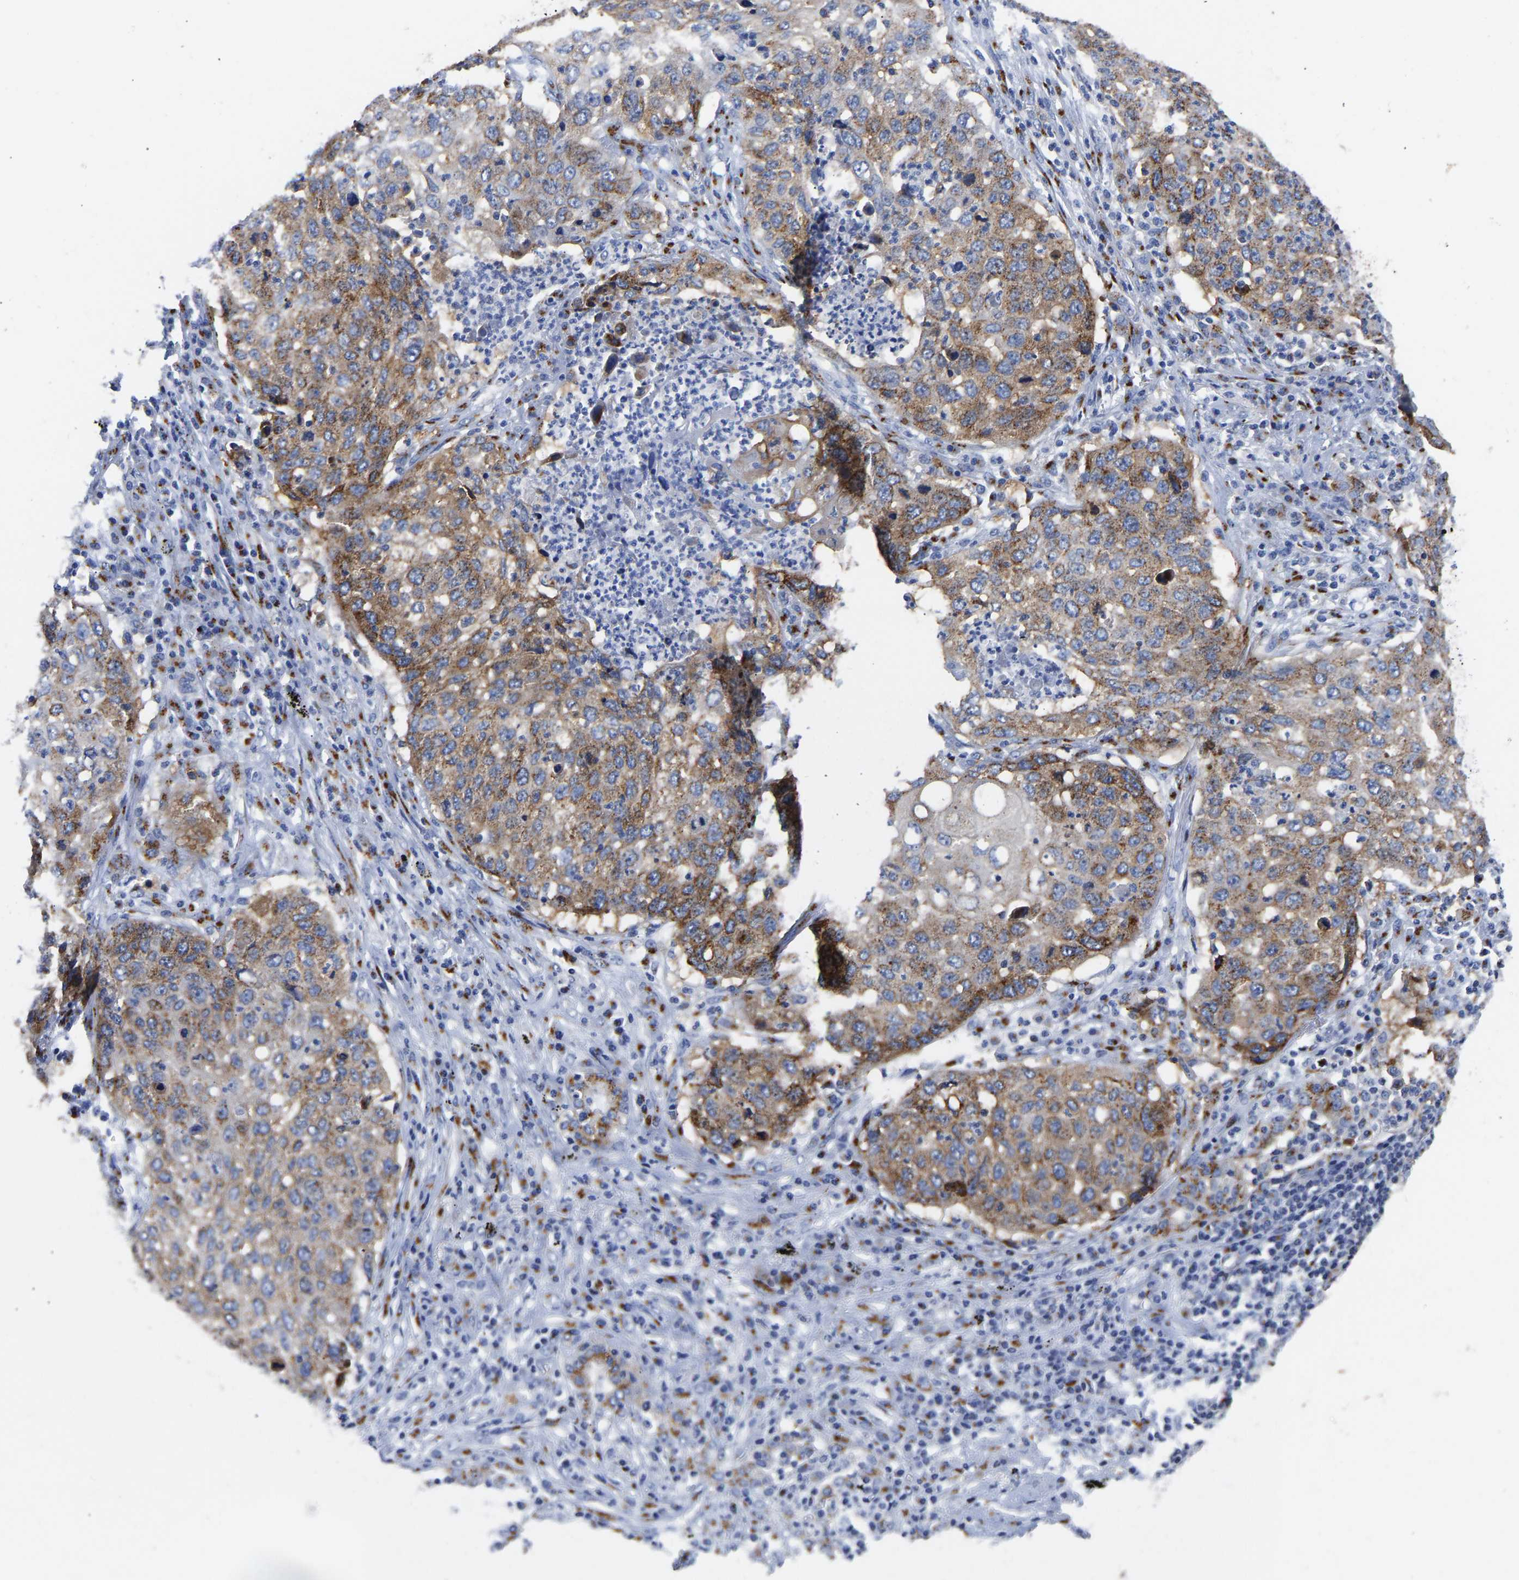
{"staining": {"intensity": "moderate", "quantity": ">75%", "location": "cytoplasmic/membranous"}, "tissue": "lung cancer", "cell_type": "Tumor cells", "image_type": "cancer", "snomed": [{"axis": "morphology", "description": "Squamous cell carcinoma, NOS"}, {"axis": "topography", "description": "Lung"}], "caption": "Human lung cancer (squamous cell carcinoma) stained with a protein marker exhibits moderate staining in tumor cells.", "gene": "TMEM87A", "patient": {"sex": "female", "age": 63}}